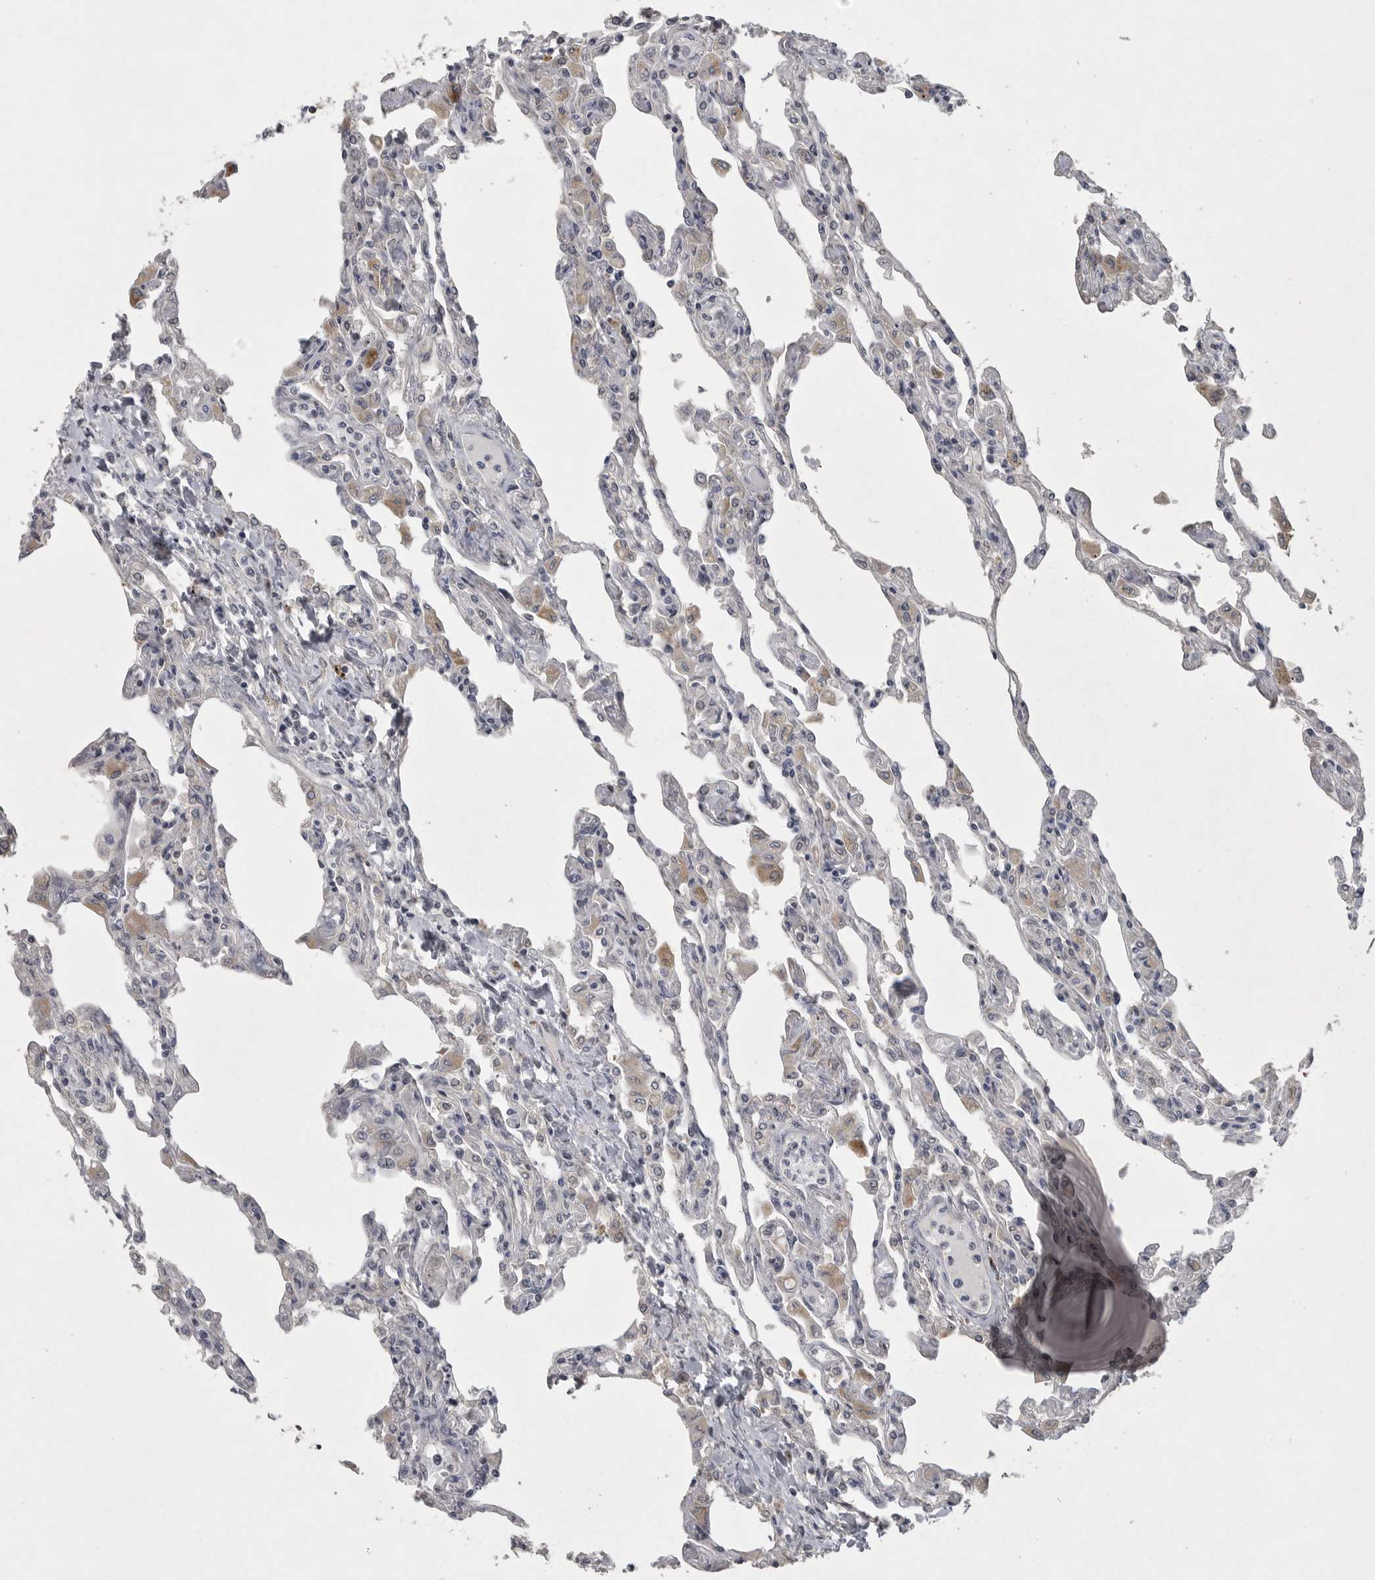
{"staining": {"intensity": "weak", "quantity": "<25%", "location": "cytoplasmic/membranous"}, "tissue": "lung", "cell_type": "Alveolar cells", "image_type": "normal", "snomed": [{"axis": "morphology", "description": "Normal tissue, NOS"}, {"axis": "topography", "description": "Bronchus"}, {"axis": "topography", "description": "Lung"}], "caption": "Immunohistochemistry (IHC) micrograph of normal lung: lung stained with DAB (3,3'-diaminobenzidine) exhibits no significant protein positivity in alveolar cells.", "gene": "PHF13", "patient": {"sex": "female", "age": 49}}